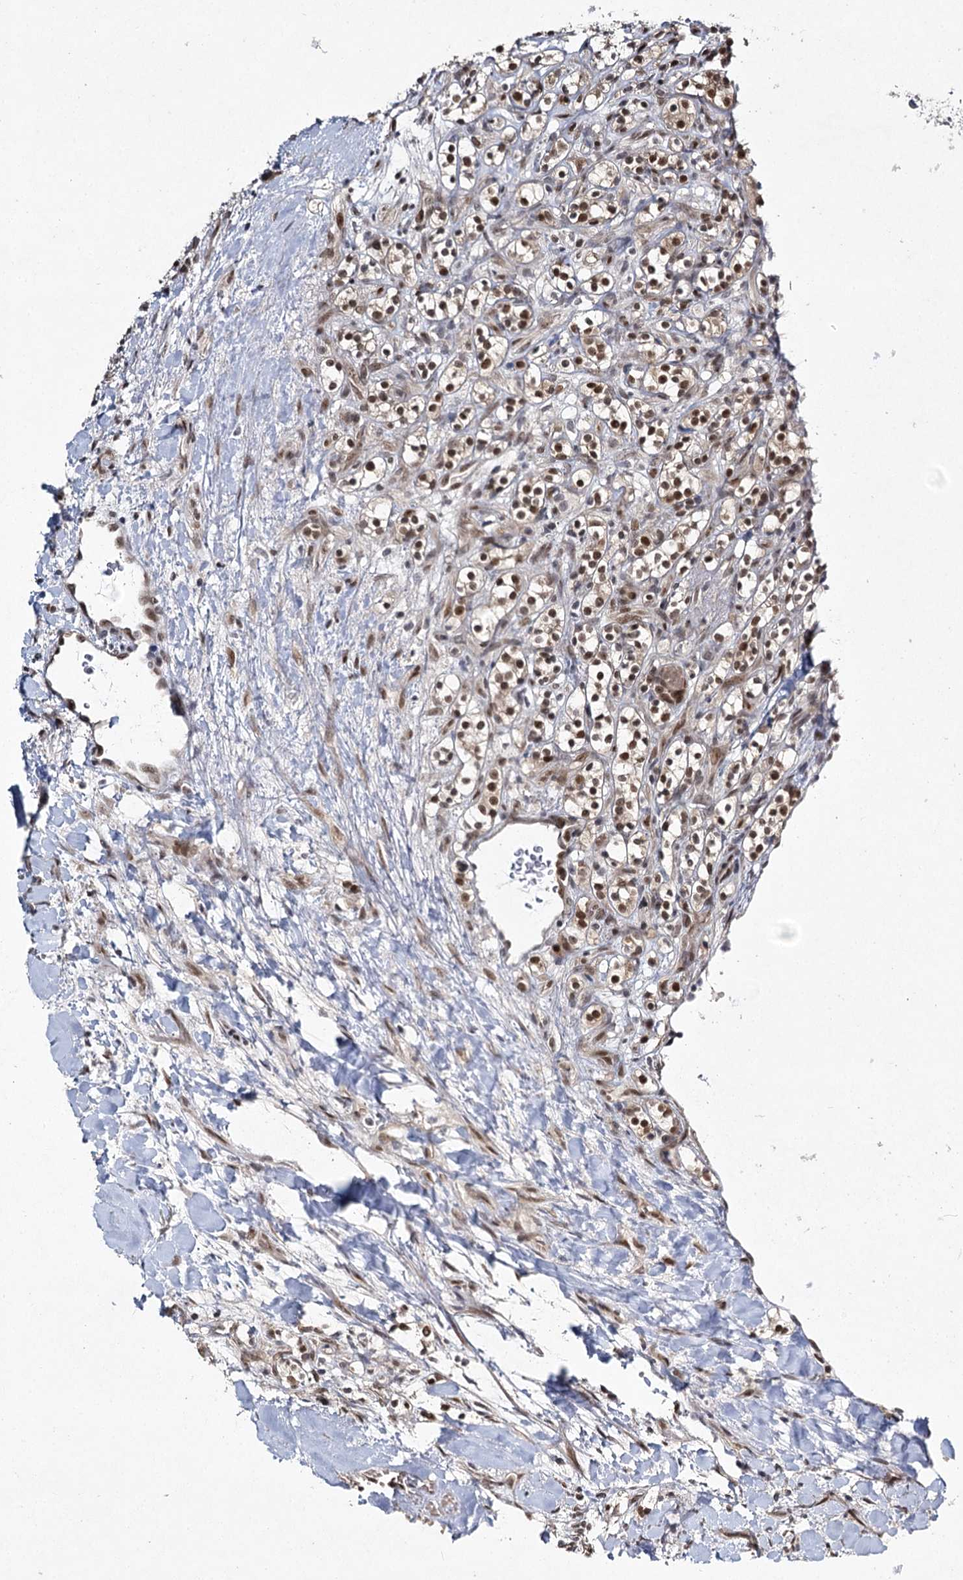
{"staining": {"intensity": "moderate", "quantity": ">75%", "location": "cytoplasmic/membranous,nuclear"}, "tissue": "renal cancer", "cell_type": "Tumor cells", "image_type": "cancer", "snomed": [{"axis": "morphology", "description": "Adenocarcinoma, NOS"}, {"axis": "topography", "description": "Kidney"}], "caption": "Immunohistochemistry (DAB (3,3'-diaminobenzidine)) staining of renal cancer demonstrates moderate cytoplasmic/membranous and nuclear protein expression in about >75% of tumor cells.", "gene": "DCUN1D4", "patient": {"sex": "male", "age": 77}}